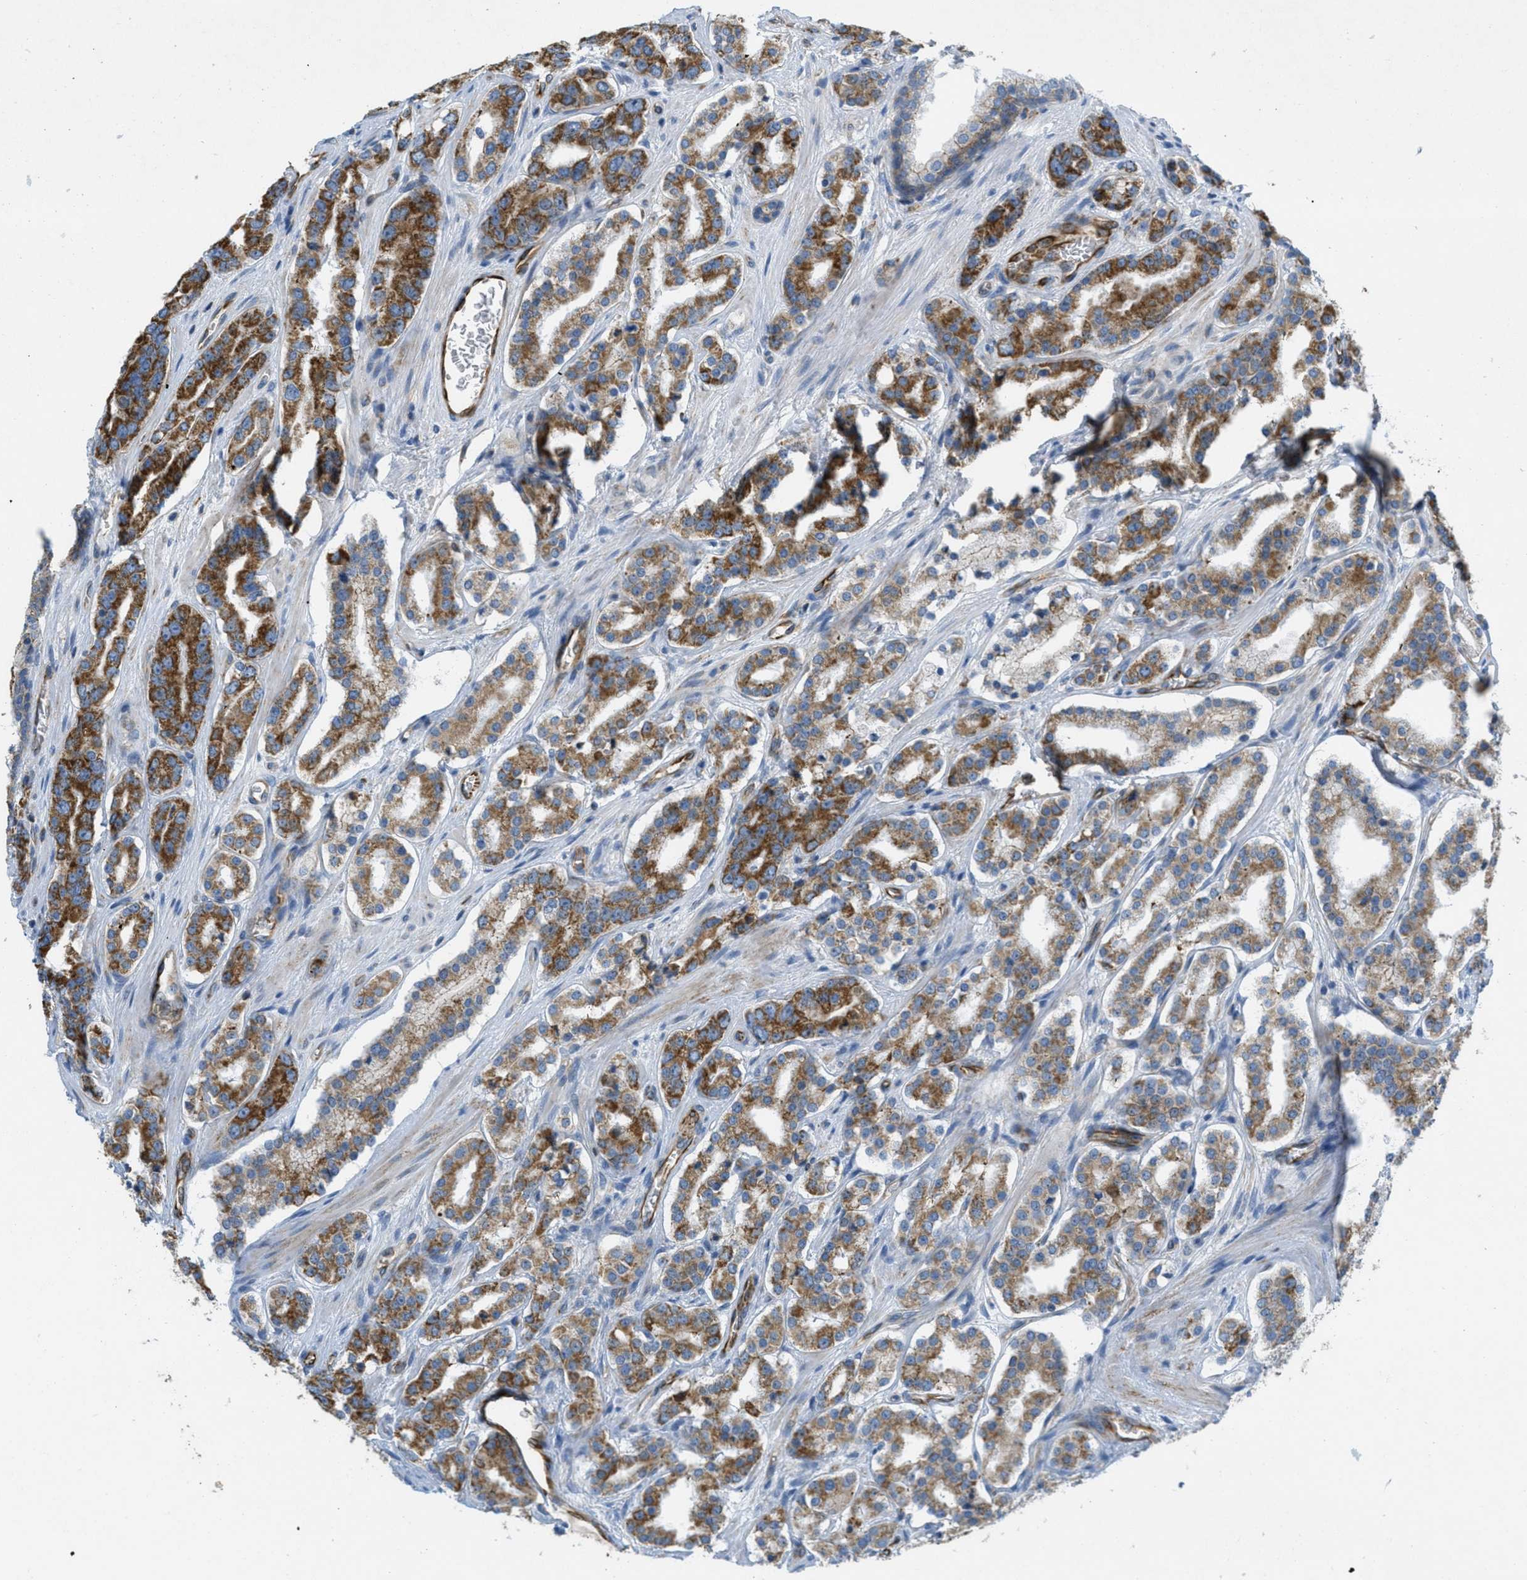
{"staining": {"intensity": "strong", "quantity": ">75%", "location": "cytoplasmic/membranous"}, "tissue": "prostate cancer", "cell_type": "Tumor cells", "image_type": "cancer", "snomed": [{"axis": "morphology", "description": "Adenocarcinoma, High grade"}, {"axis": "topography", "description": "Prostate"}], "caption": "Brown immunohistochemical staining in prostate cancer (high-grade adenocarcinoma) exhibits strong cytoplasmic/membranous staining in about >75% of tumor cells. The protein is shown in brown color, while the nuclei are stained blue.", "gene": "BTN3A1", "patient": {"sex": "male", "age": 60}}